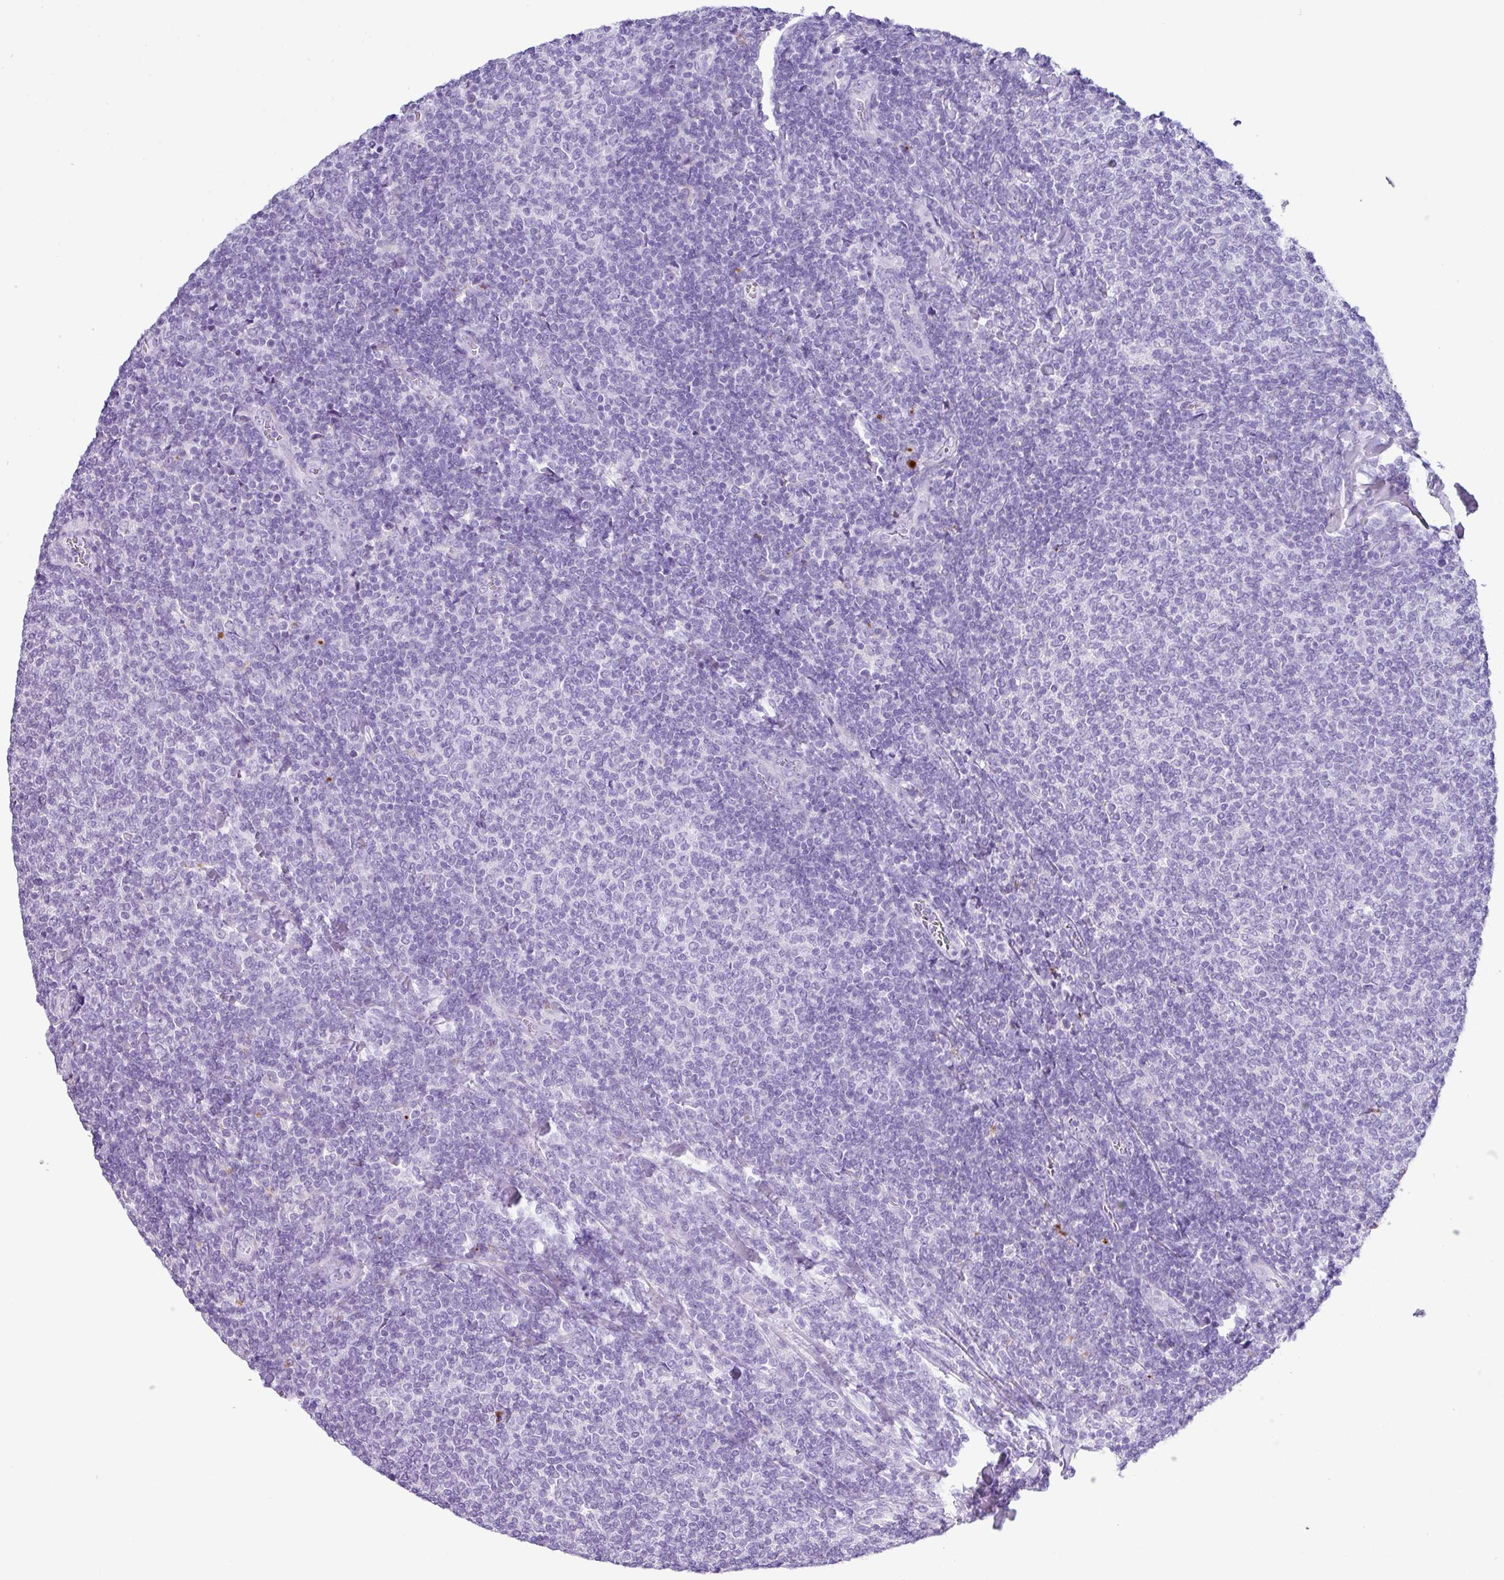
{"staining": {"intensity": "negative", "quantity": "none", "location": "none"}, "tissue": "lymphoma", "cell_type": "Tumor cells", "image_type": "cancer", "snomed": [{"axis": "morphology", "description": "Malignant lymphoma, non-Hodgkin's type, Low grade"}, {"axis": "topography", "description": "Lymph node"}], "caption": "Immunohistochemical staining of malignant lymphoma, non-Hodgkin's type (low-grade) shows no significant expression in tumor cells.", "gene": "ZG16", "patient": {"sex": "male", "age": 52}}